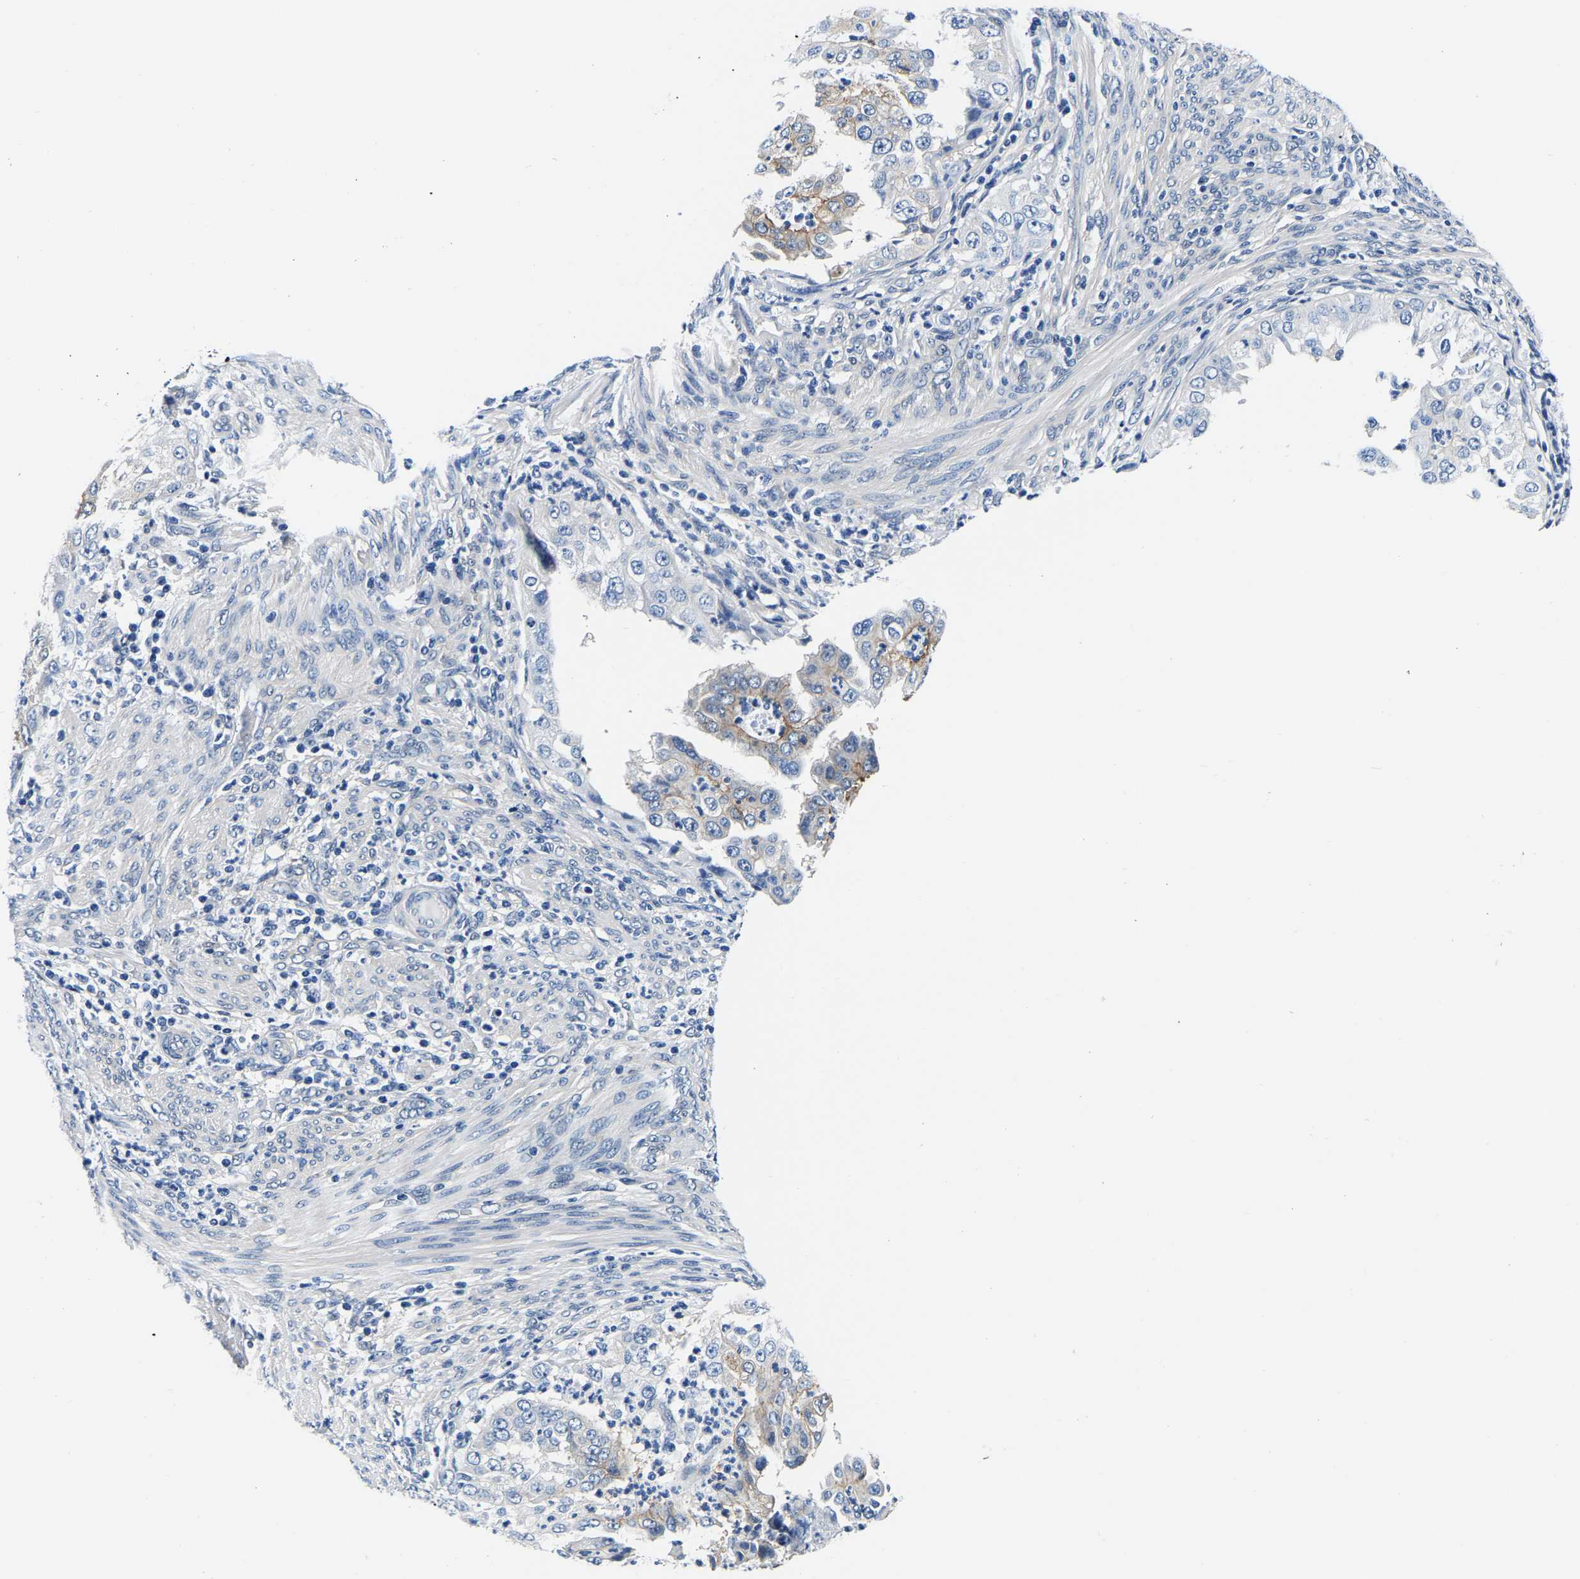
{"staining": {"intensity": "moderate", "quantity": "<25%", "location": "cytoplasmic/membranous"}, "tissue": "endometrial cancer", "cell_type": "Tumor cells", "image_type": "cancer", "snomed": [{"axis": "morphology", "description": "Adenocarcinoma, NOS"}, {"axis": "topography", "description": "Endometrium"}], "caption": "Endometrial adenocarcinoma was stained to show a protein in brown. There is low levels of moderate cytoplasmic/membranous expression in about <25% of tumor cells.", "gene": "ACO1", "patient": {"sex": "female", "age": 85}}